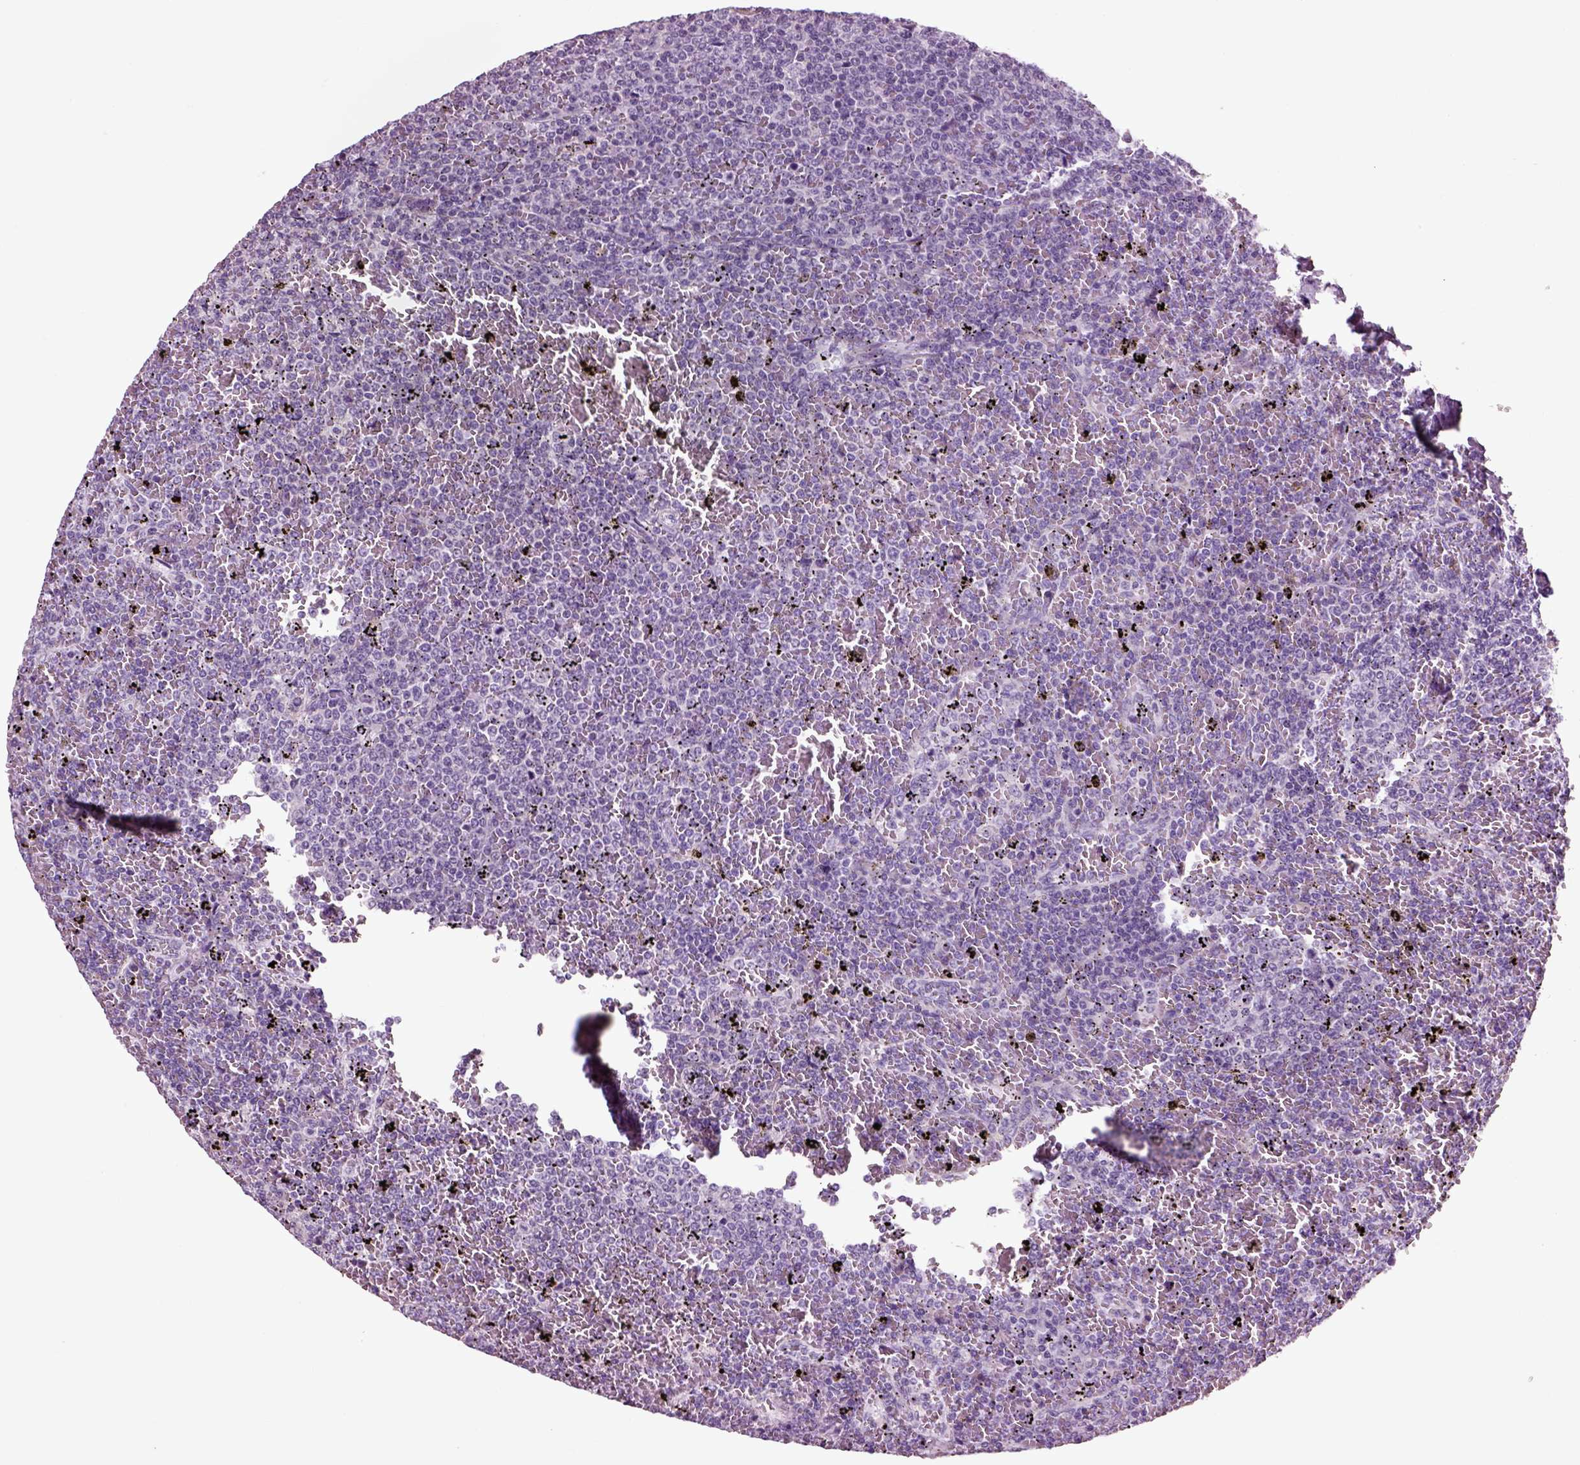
{"staining": {"intensity": "negative", "quantity": "none", "location": "none"}, "tissue": "lymphoma", "cell_type": "Tumor cells", "image_type": "cancer", "snomed": [{"axis": "morphology", "description": "Malignant lymphoma, non-Hodgkin's type, Low grade"}, {"axis": "topography", "description": "Spleen"}], "caption": "Human malignant lymphoma, non-Hodgkin's type (low-grade) stained for a protein using IHC exhibits no positivity in tumor cells.", "gene": "CHGB", "patient": {"sex": "female", "age": 77}}